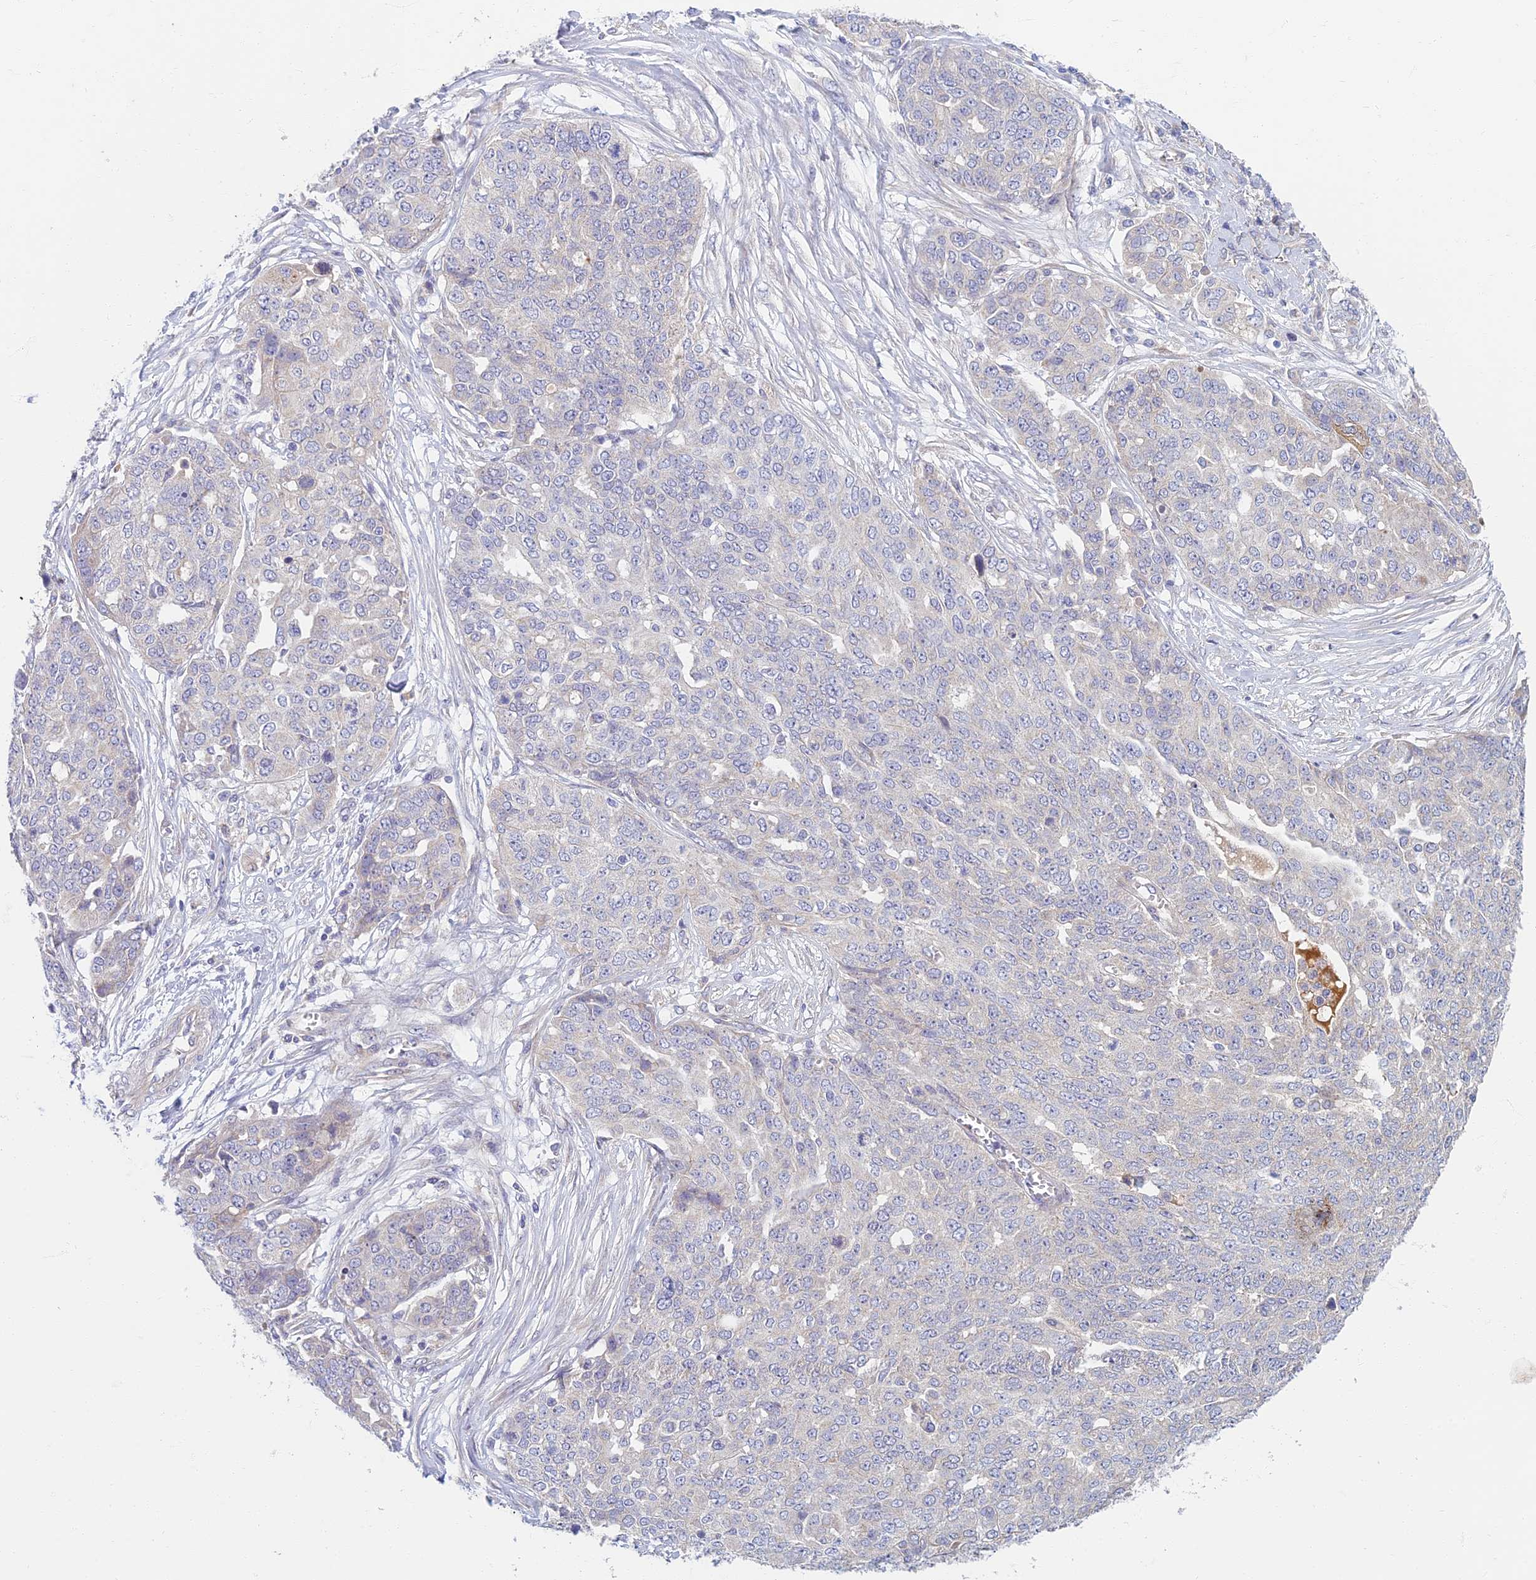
{"staining": {"intensity": "negative", "quantity": "none", "location": "none"}, "tissue": "ovarian cancer", "cell_type": "Tumor cells", "image_type": "cancer", "snomed": [{"axis": "morphology", "description": "Cystadenocarcinoma, serous, NOS"}, {"axis": "topography", "description": "Soft tissue"}, {"axis": "topography", "description": "Ovary"}], "caption": "Human ovarian cancer (serous cystadenocarcinoma) stained for a protein using IHC demonstrates no expression in tumor cells.", "gene": "SOGA1", "patient": {"sex": "female", "age": 57}}